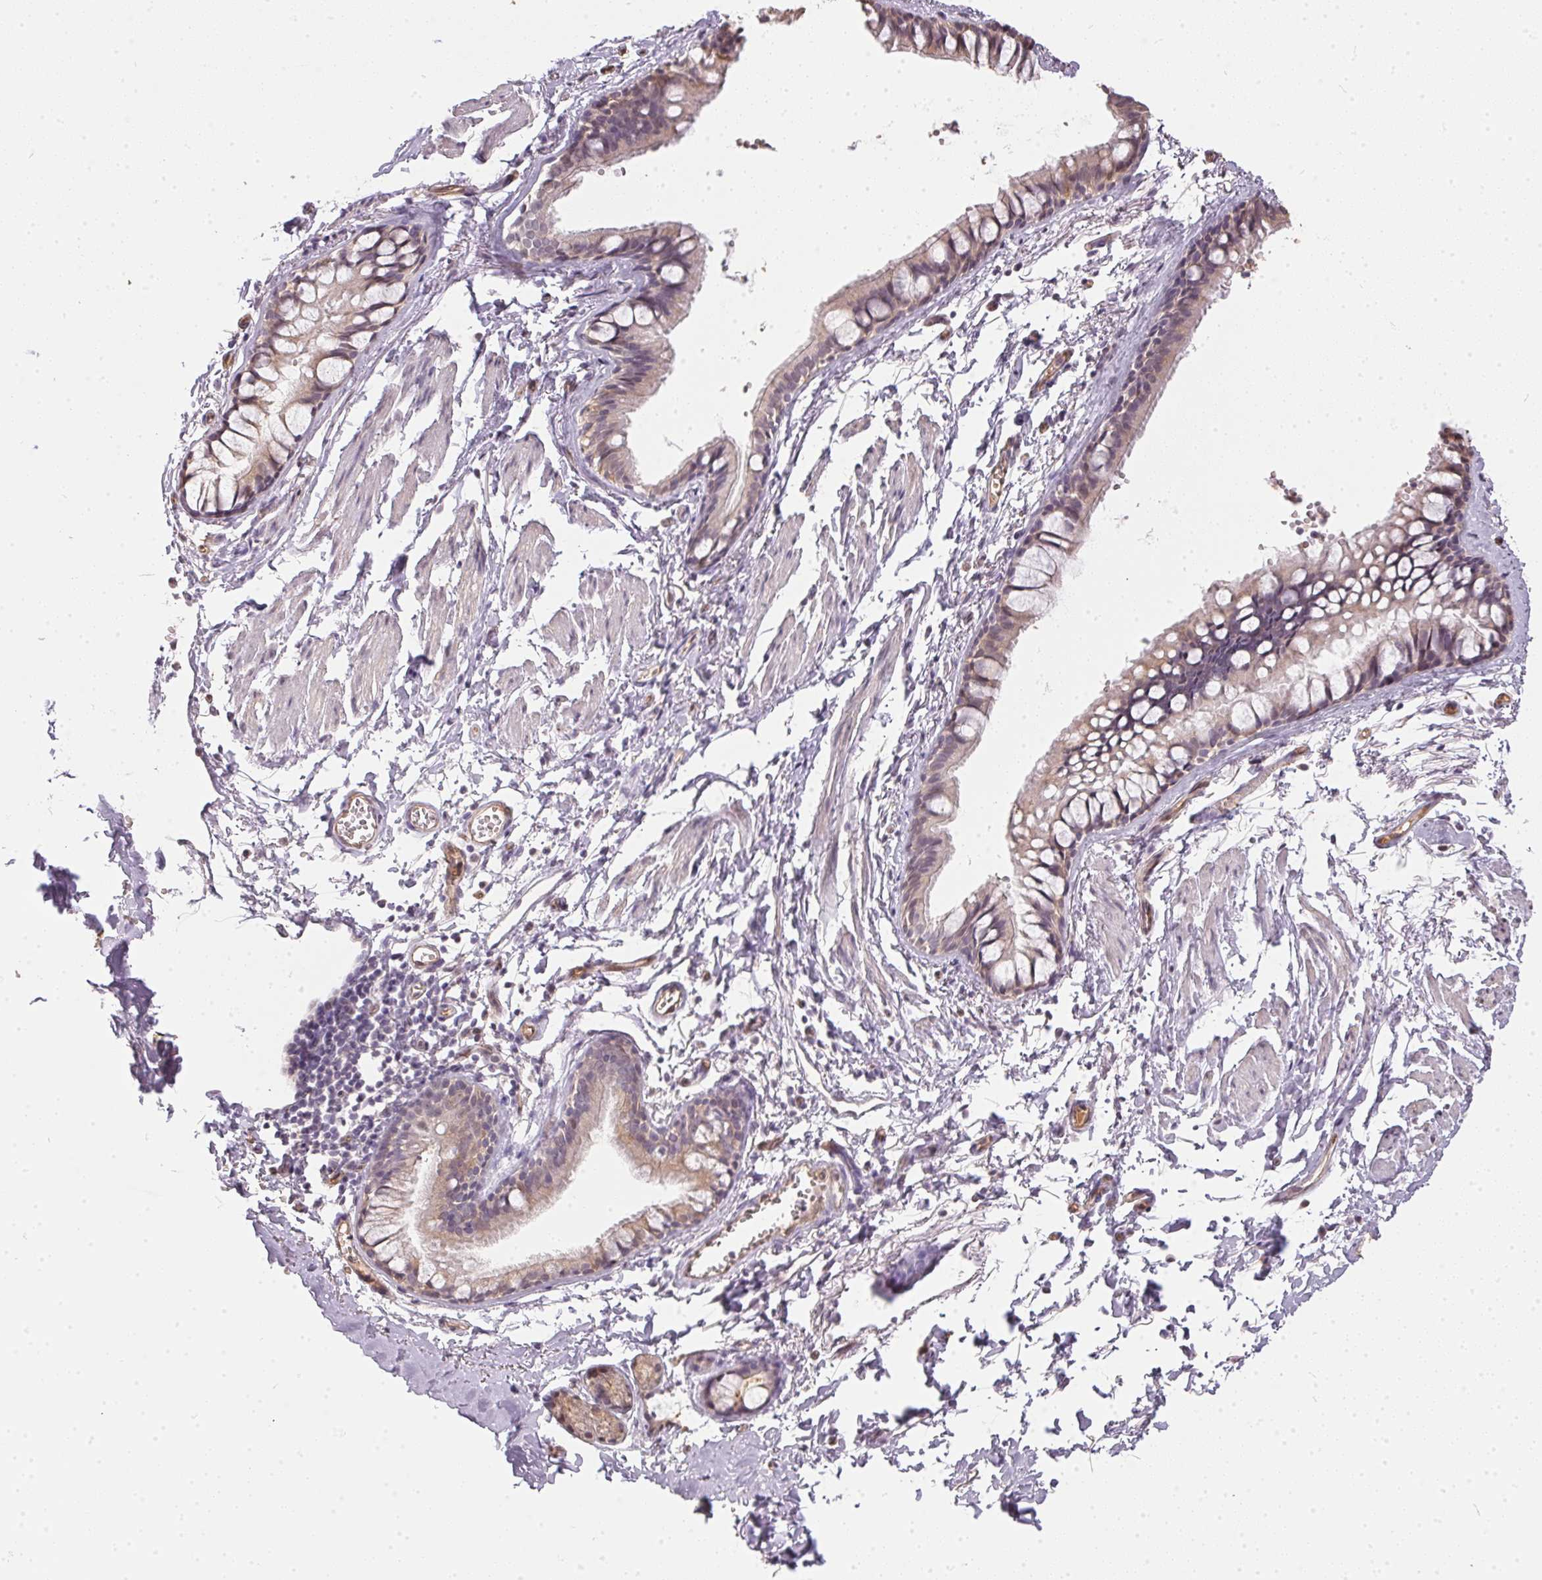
{"staining": {"intensity": "weak", "quantity": "25%-75%", "location": "cytoplasmic/membranous"}, "tissue": "bronchus", "cell_type": "Respiratory epithelial cells", "image_type": "normal", "snomed": [{"axis": "morphology", "description": "Normal tissue, NOS"}, {"axis": "topography", "description": "Bronchus"}], "caption": "This photomicrograph displays benign bronchus stained with immunohistochemistry to label a protein in brown. The cytoplasmic/membranous of respiratory epithelial cells show weak positivity for the protein. Nuclei are counter-stained blue.", "gene": "BLMH", "patient": {"sex": "female", "age": 59}}